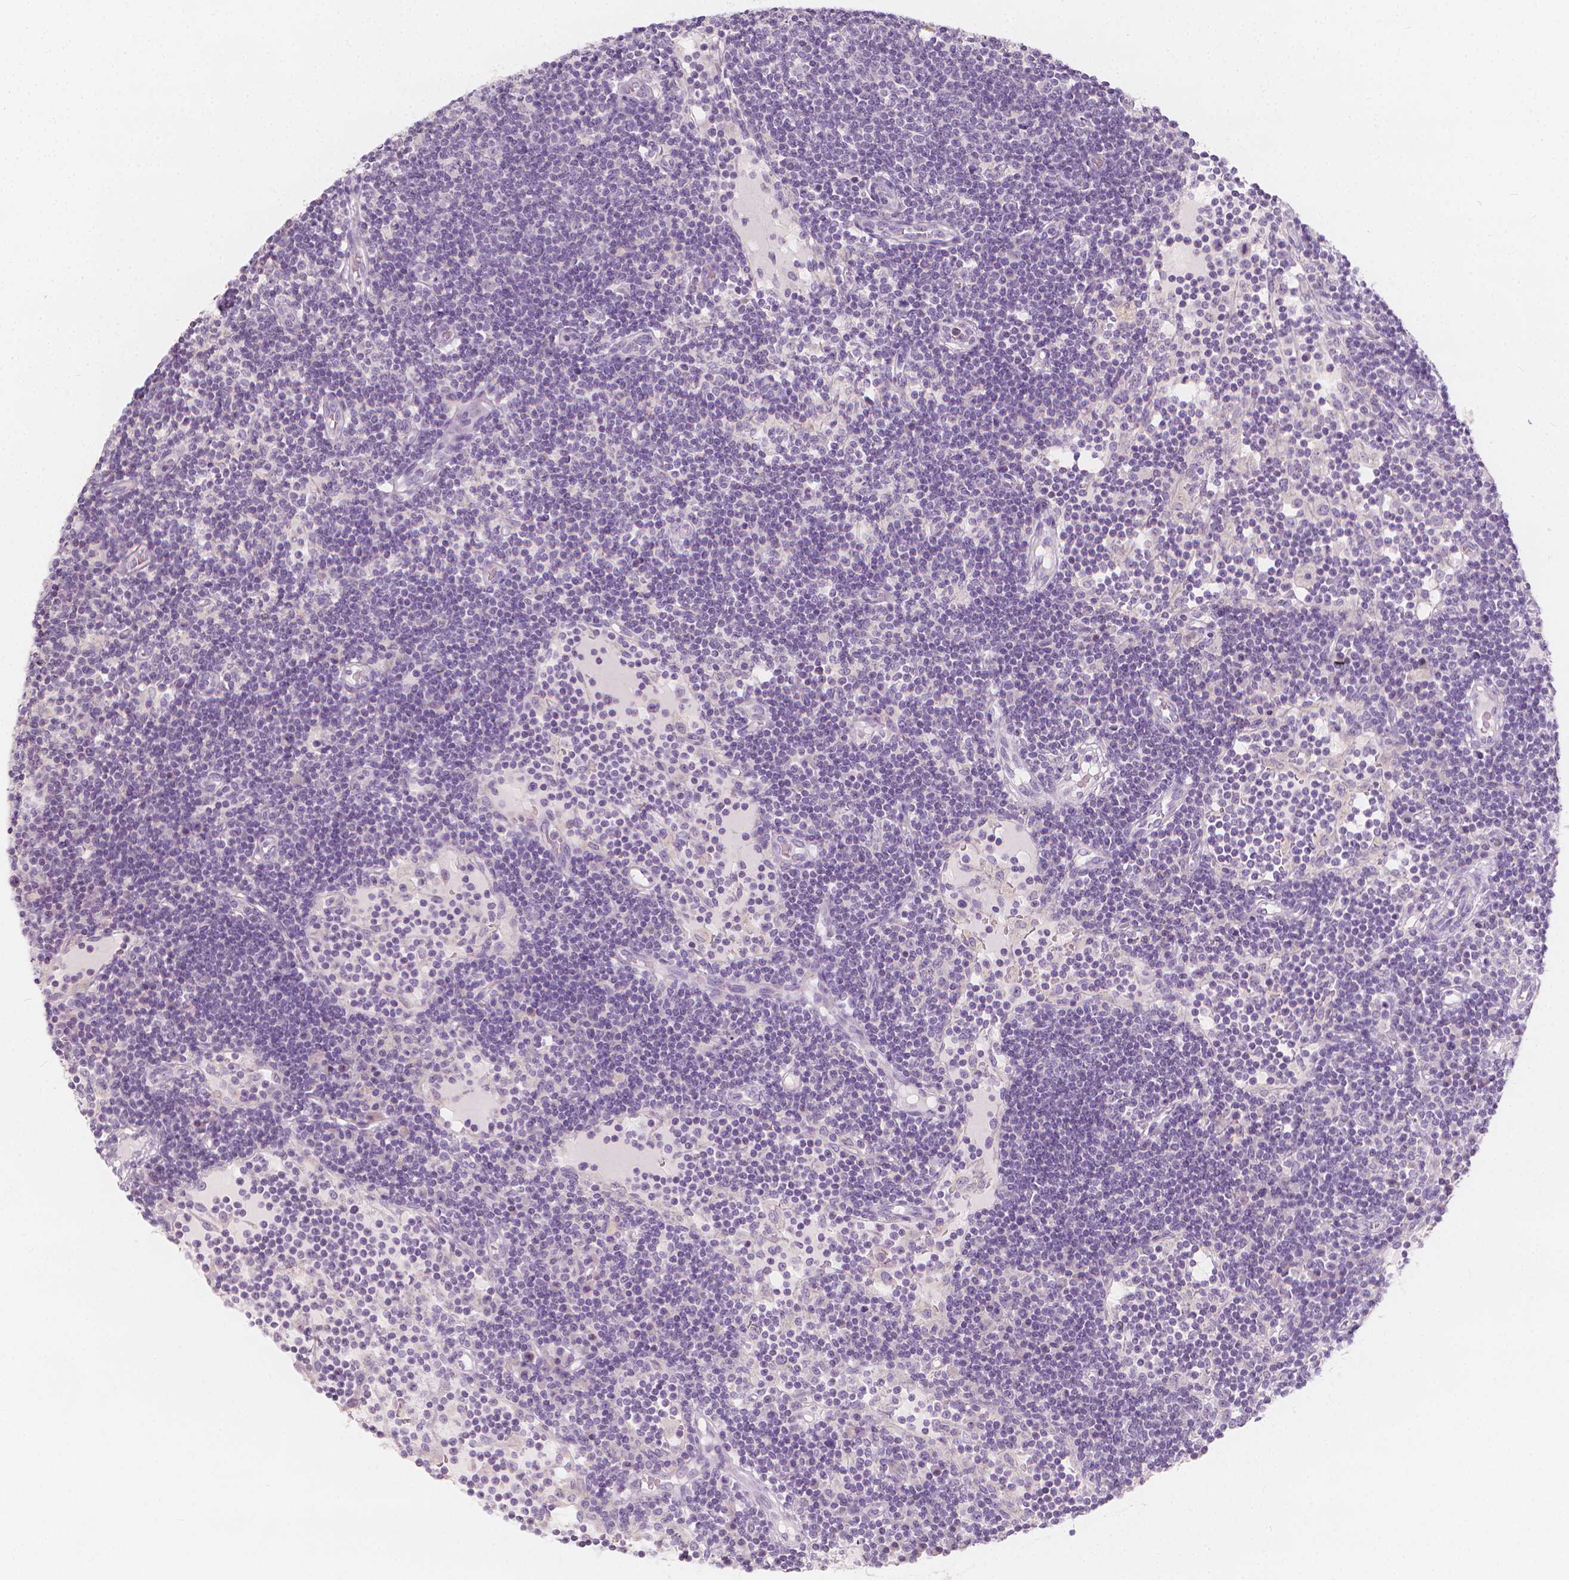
{"staining": {"intensity": "negative", "quantity": "none", "location": "none"}, "tissue": "lymph node", "cell_type": "Germinal center cells", "image_type": "normal", "snomed": [{"axis": "morphology", "description": "Normal tissue, NOS"}, {"axis": "topography", "description": "Lymph node"}], "caption": "Protein analysis of benign lymph node demonstrates no significant staining in germinal center cells.", "gene": "RBFOX1", "patient": {"sex": "female", "age": 72}}